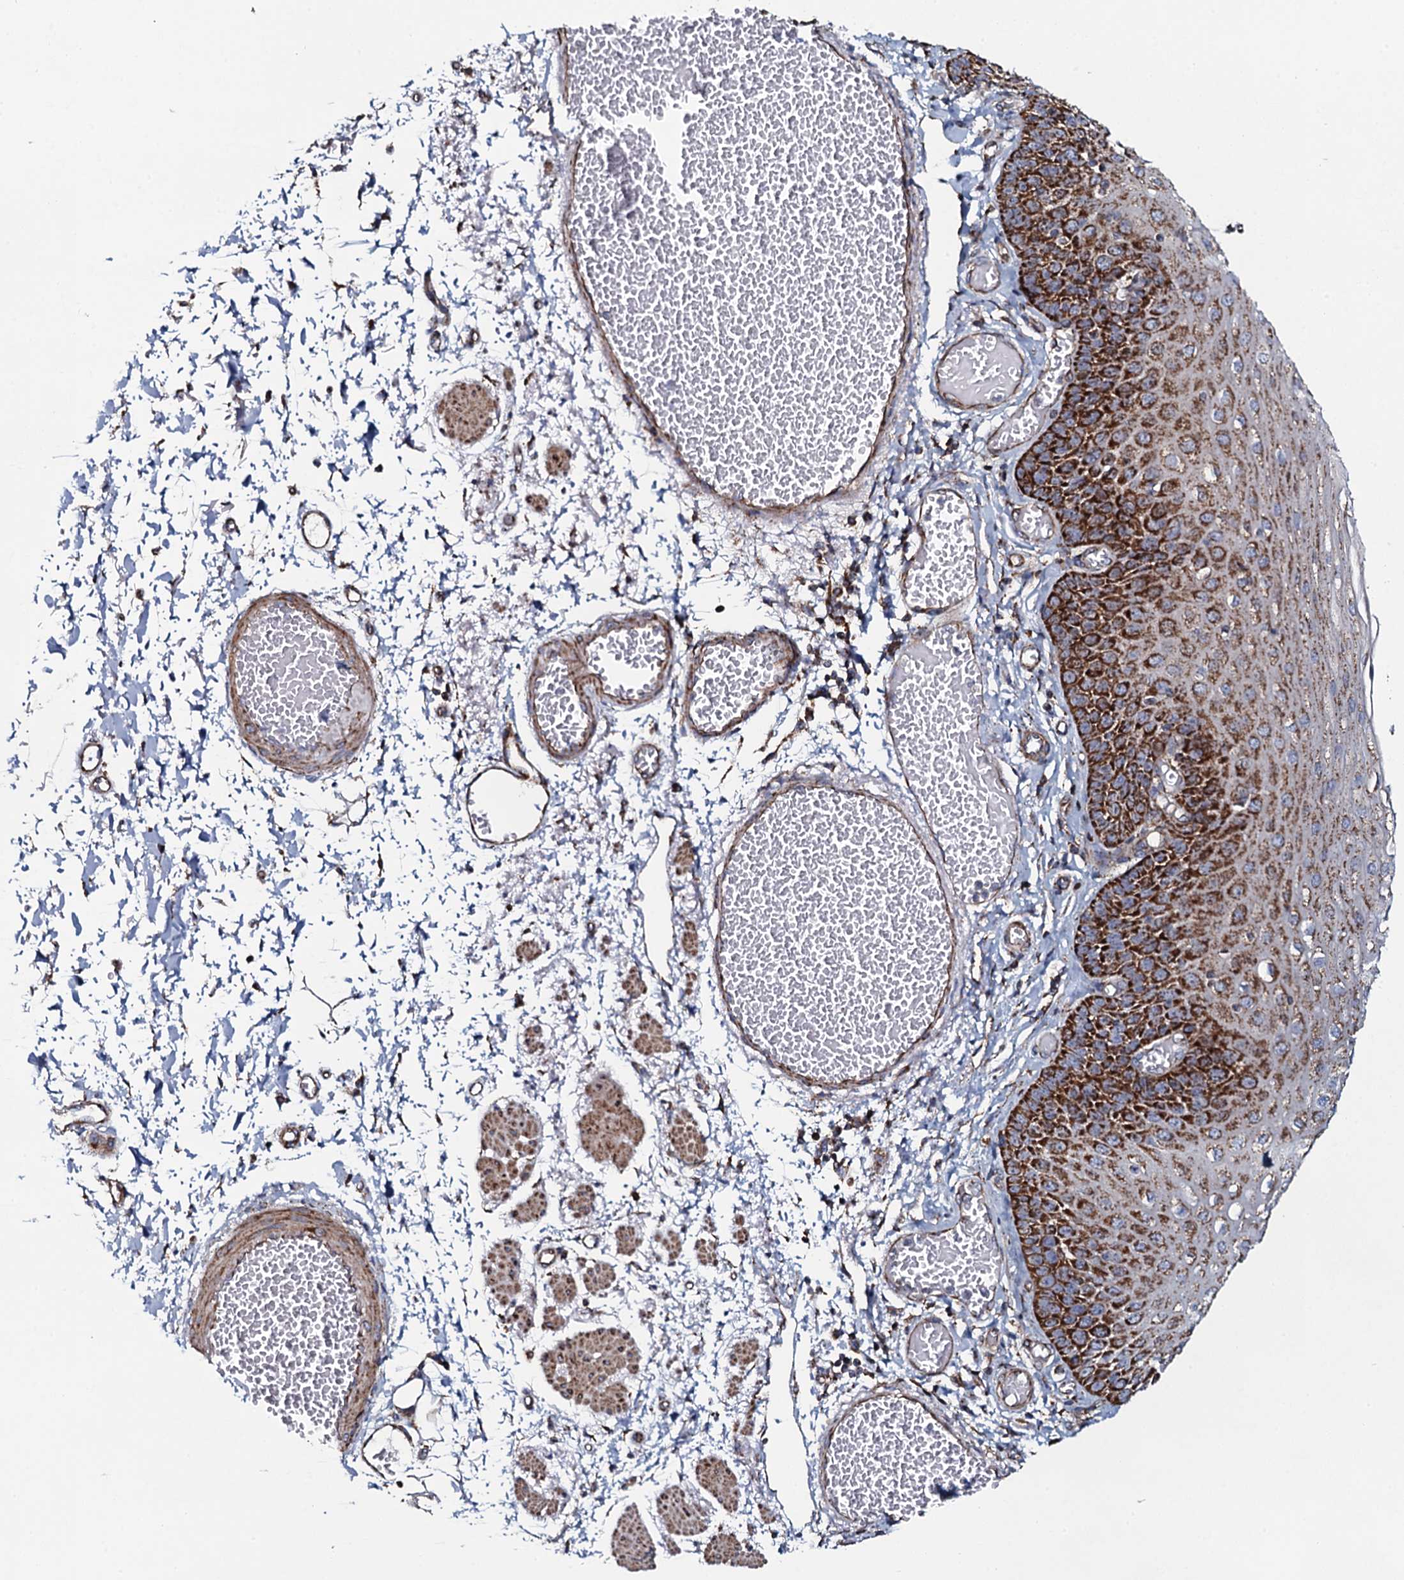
{"staining": {"intensity": "strong", "quantity": ">75%", "location": "cytoplasmic/membranous"}, "tissue": "esophagus", "cell_type": "Squamous epithelial cells", "image_type": "normal", "snomed": [{"axis": "morphology", "description": "Normal tissue, NOS"}, {"axis": "topography", "description": "Esophagus"}], "caption": "High-power microscopy captured an immunohistochemistry histopathology image of benign esophagus, revealing strong cytoplasmic/membranous staining in about >75% of squamous epithelial cells. (DAB IHC with brightfield microscopy, high magnification).", "gene": "EVC2", "patient": {"sex": "male", "age": 81}}